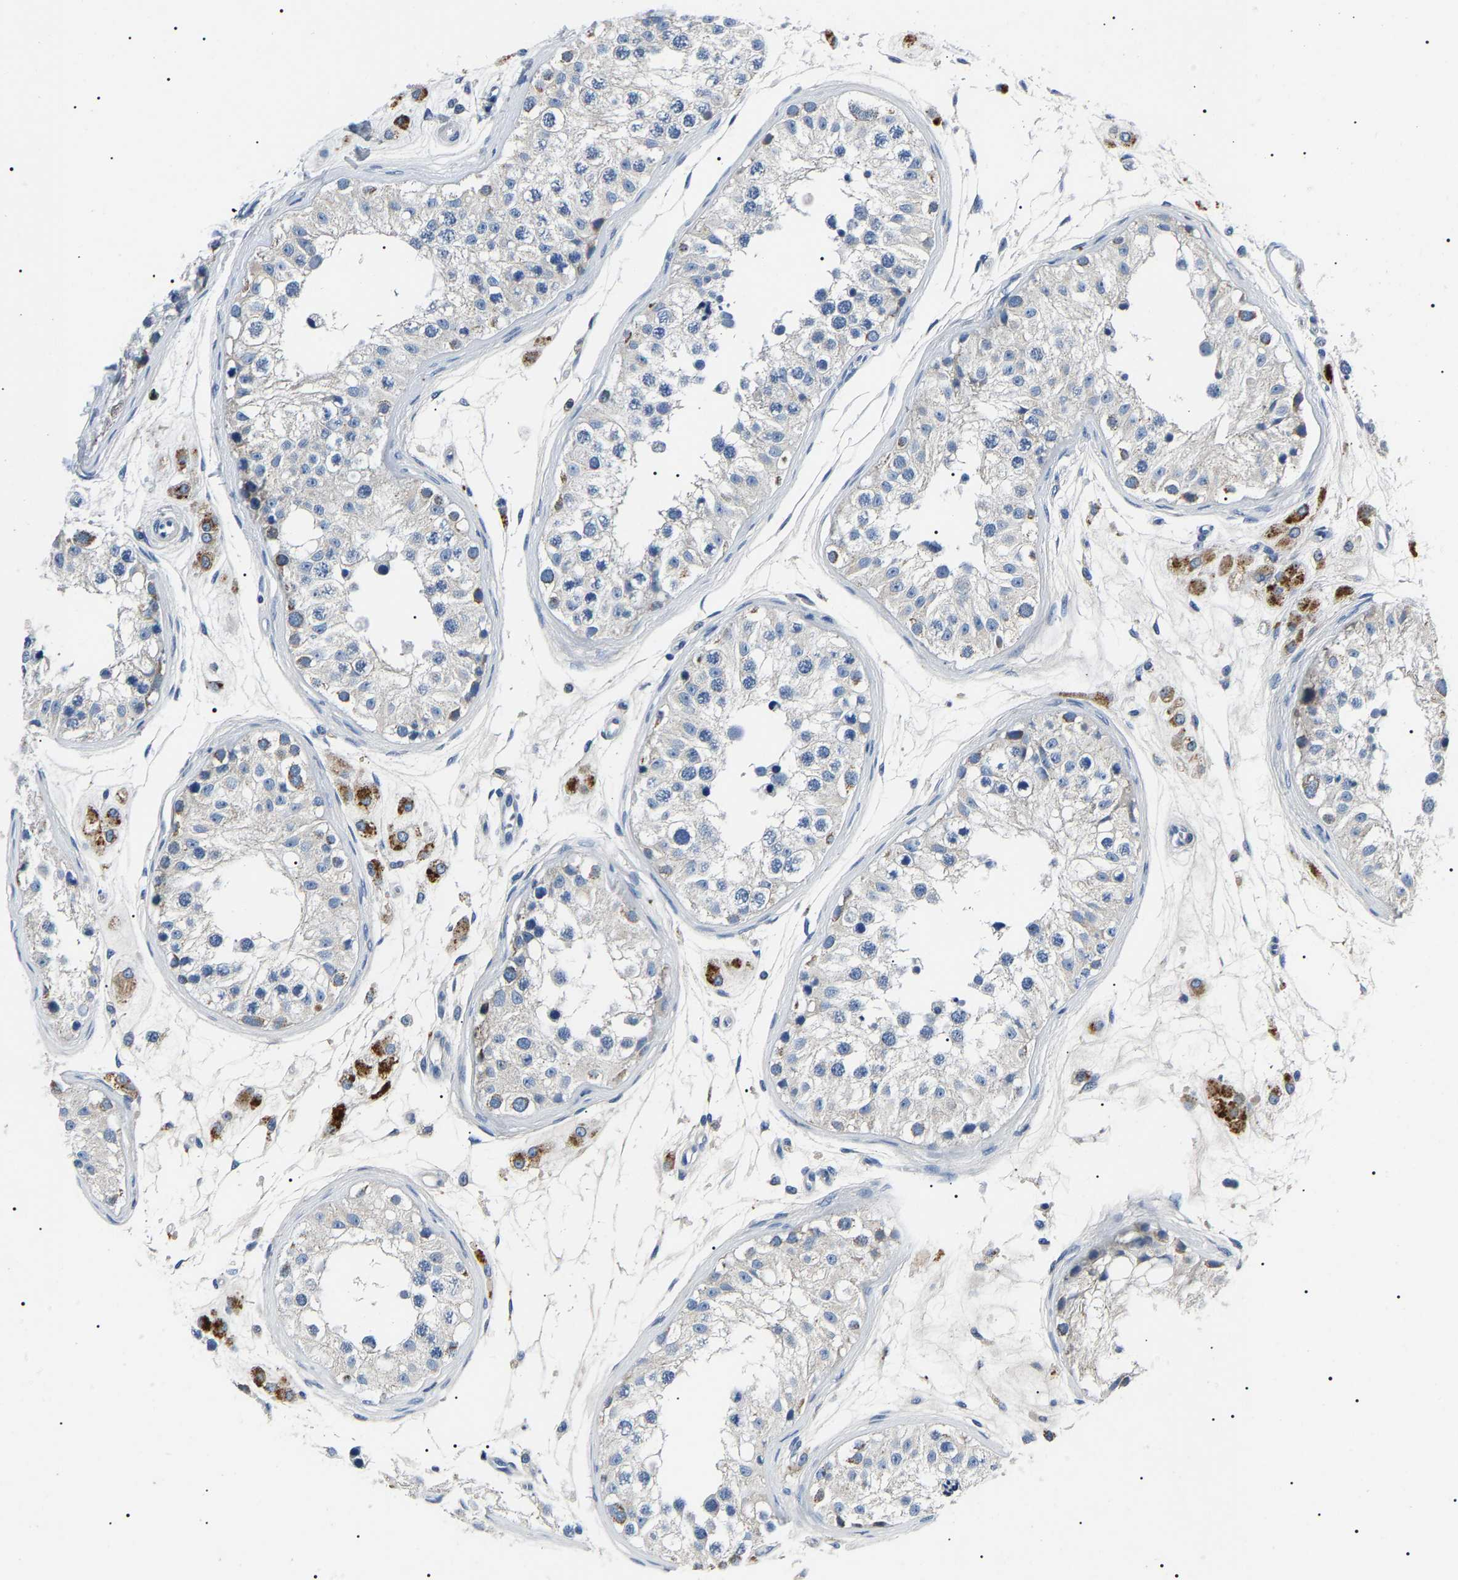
{"staining": {"intensity": "weak", "quantity": "<25%", "location": "cytoplasmic/membranous"}, "tissue": "testis", "cell_type": "Cells in seminiferous ducts", "image_type": "normal", "snomed": [{"axis": "morphology", "description": "Normal tissue, NOS"}, {"axis": "morphology", "description": "Adenocarcinoma, metastatic, NOS"}, {"axis": "topography", "description": "Testis"}], "caption": "This is a micrograph of immunohistochemistry staining of normal testis, which shows no expression in cells in seminiferous ducts. (Brightfield microscopy of DAB immunohistochemistry at high magnification).", "gene": "KLK15", "patient": {"sex": "male", "age": 26}}